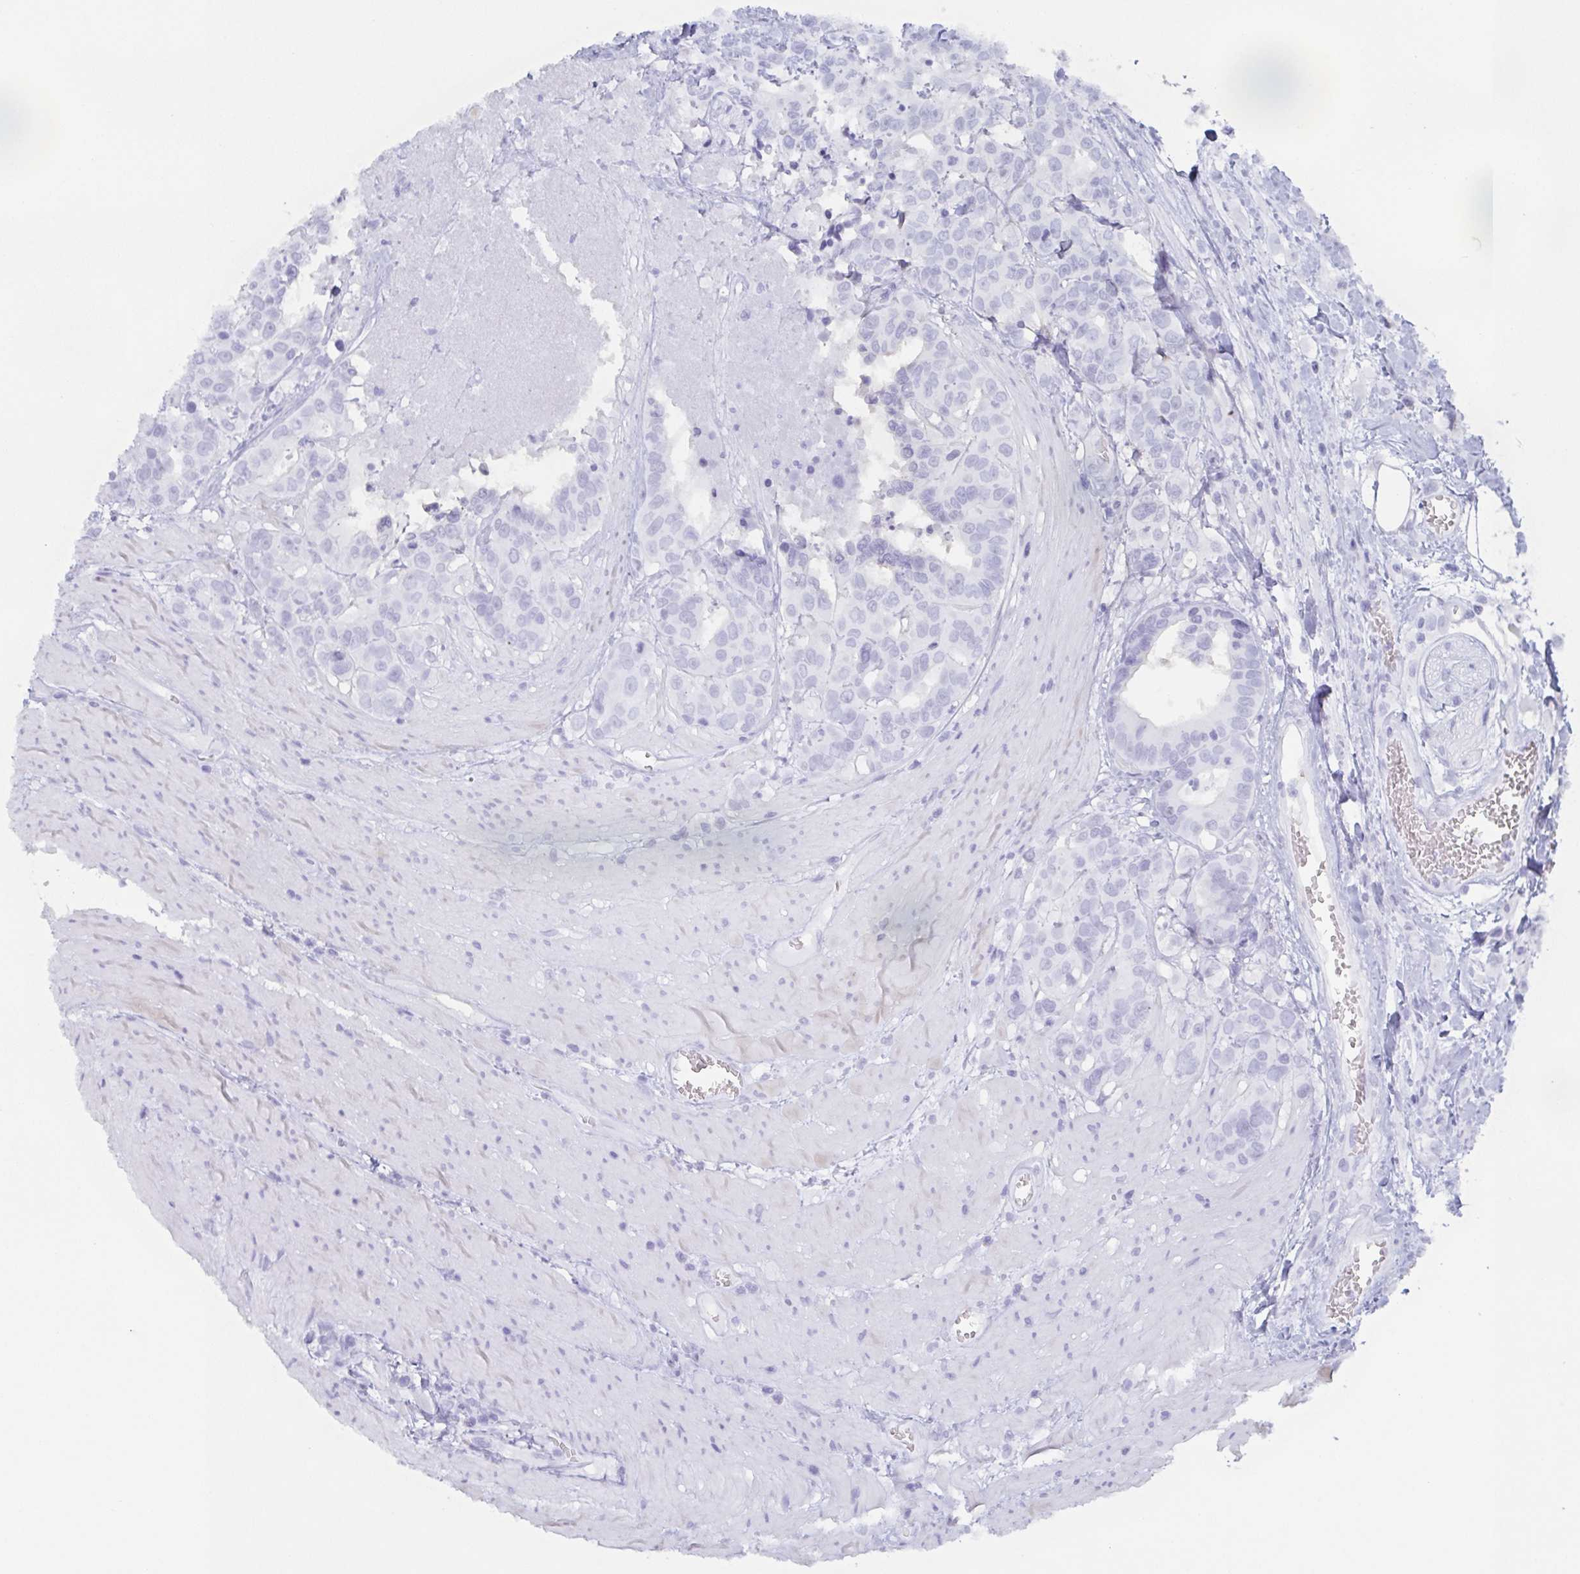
{"staining": {"intensity": "negative", "quantity": "none", "location": "none"}, "tissue": "colorectal cancer", "cell_type": "Tumor cells", "image_type": "cancer", "snomed": [{"axis": "morphology", "description": "Adenocarcinoma, NOS"}, {"axis": "topography", "description": "Rectum"}], "caption": "Micrograph shows no significant protein expression in tumor cells of adenocarcinoma (colorectal).", "gene": "POU2F3", "patient": {"sex": "female", "age": 62}}